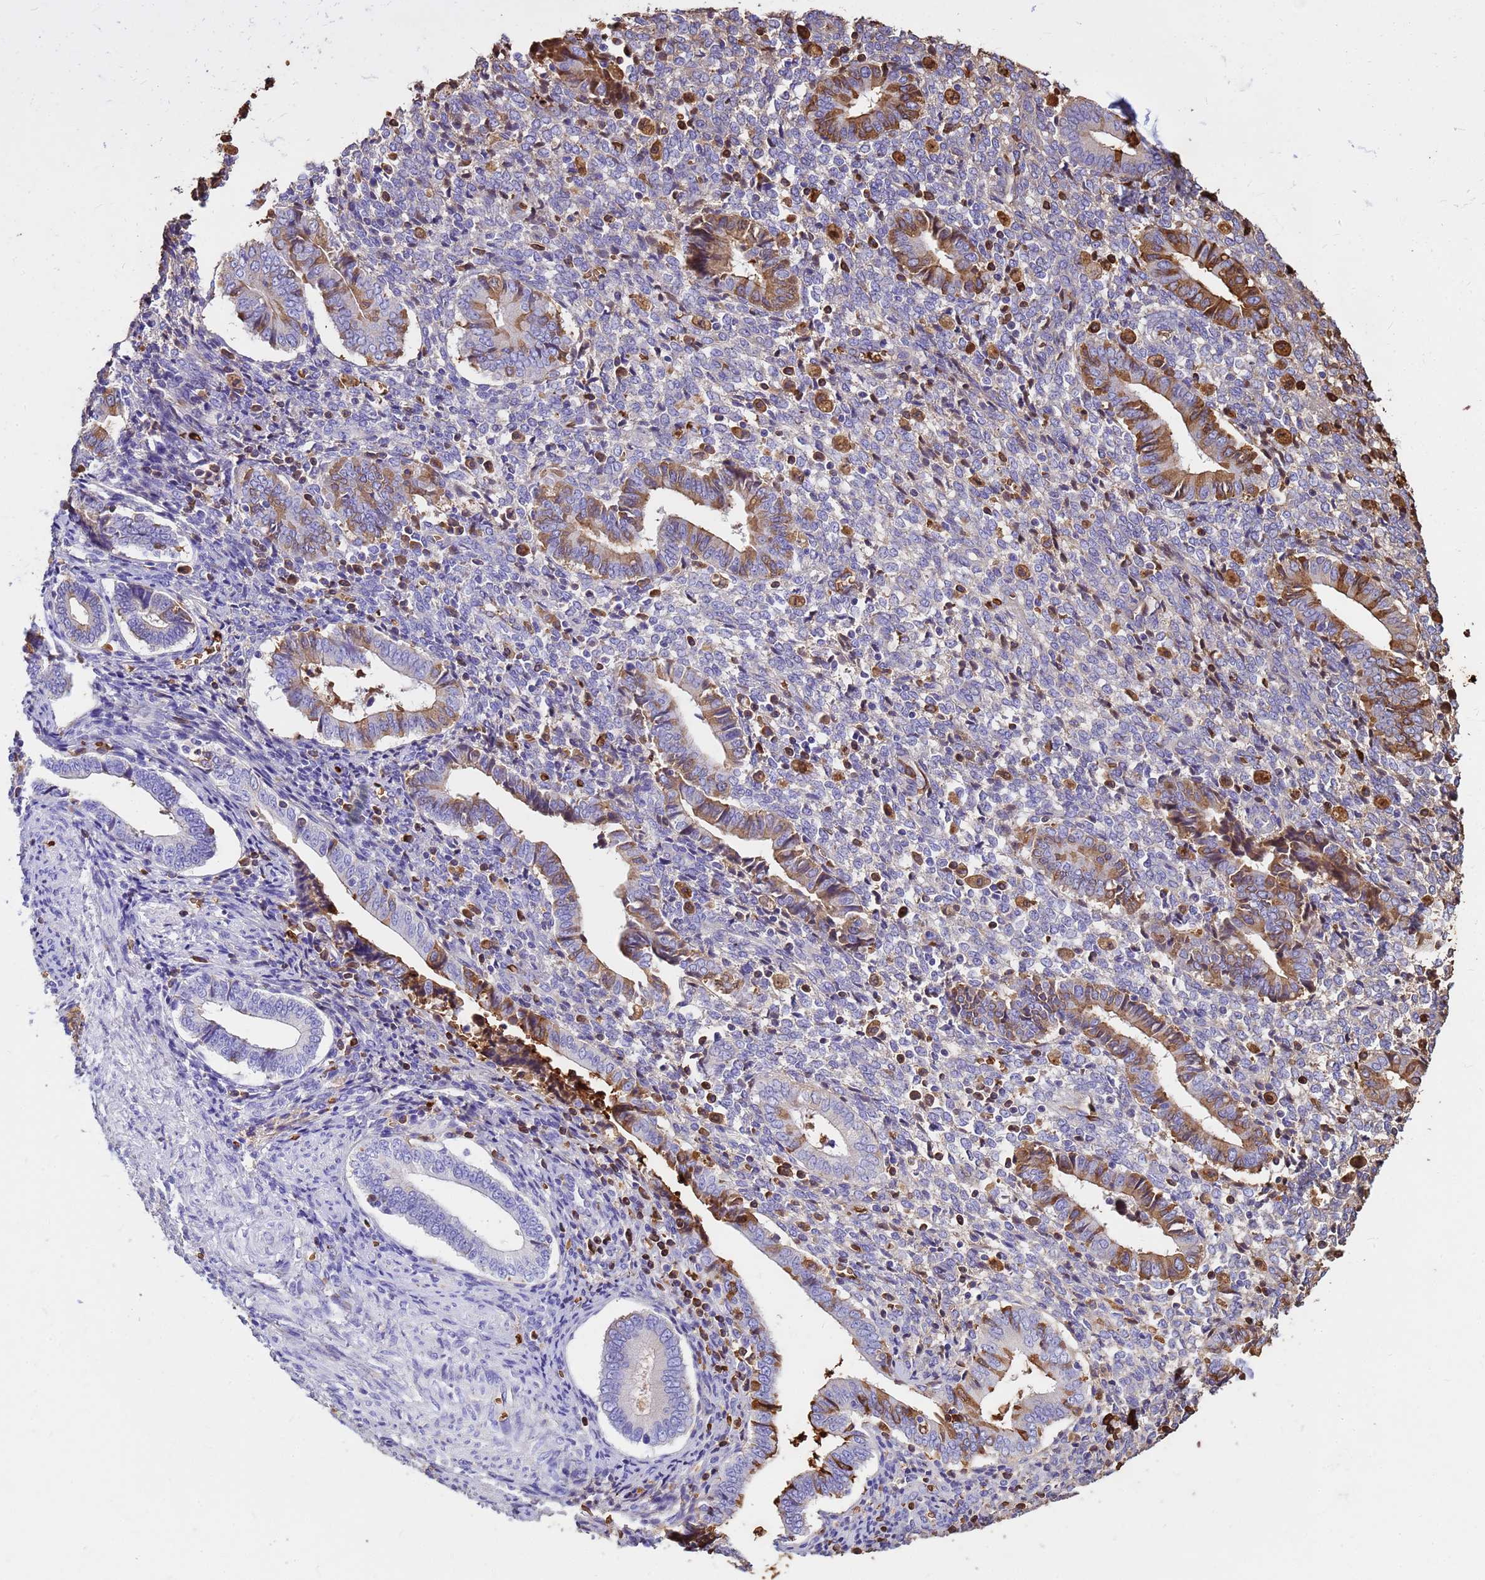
{"staining": {"intensity": "weak", "quantity": "<25%", "location": "cytoplasmic/membranous"}, "tissue": "endometrium", "cell_type": "Cells in endometrial stroma", "image_type": "normal", "snomed": [{"axis": "morphology", "description": "Normal tissue, NOS"}, {"axis": "topography", "description": "Other"}, {"axis": "topography", "description": "Endometrium"}], "caption": "DAB immunohistochemical staining of unremarkable endometrium shows no significant staining in cells in endometrial stroma. (DAB immunohistochemistry (IHC) visualized using brightfield microscopy, high magnification).", "gene": "HBA1", "patient": {"sex": "female", "age": 44}}